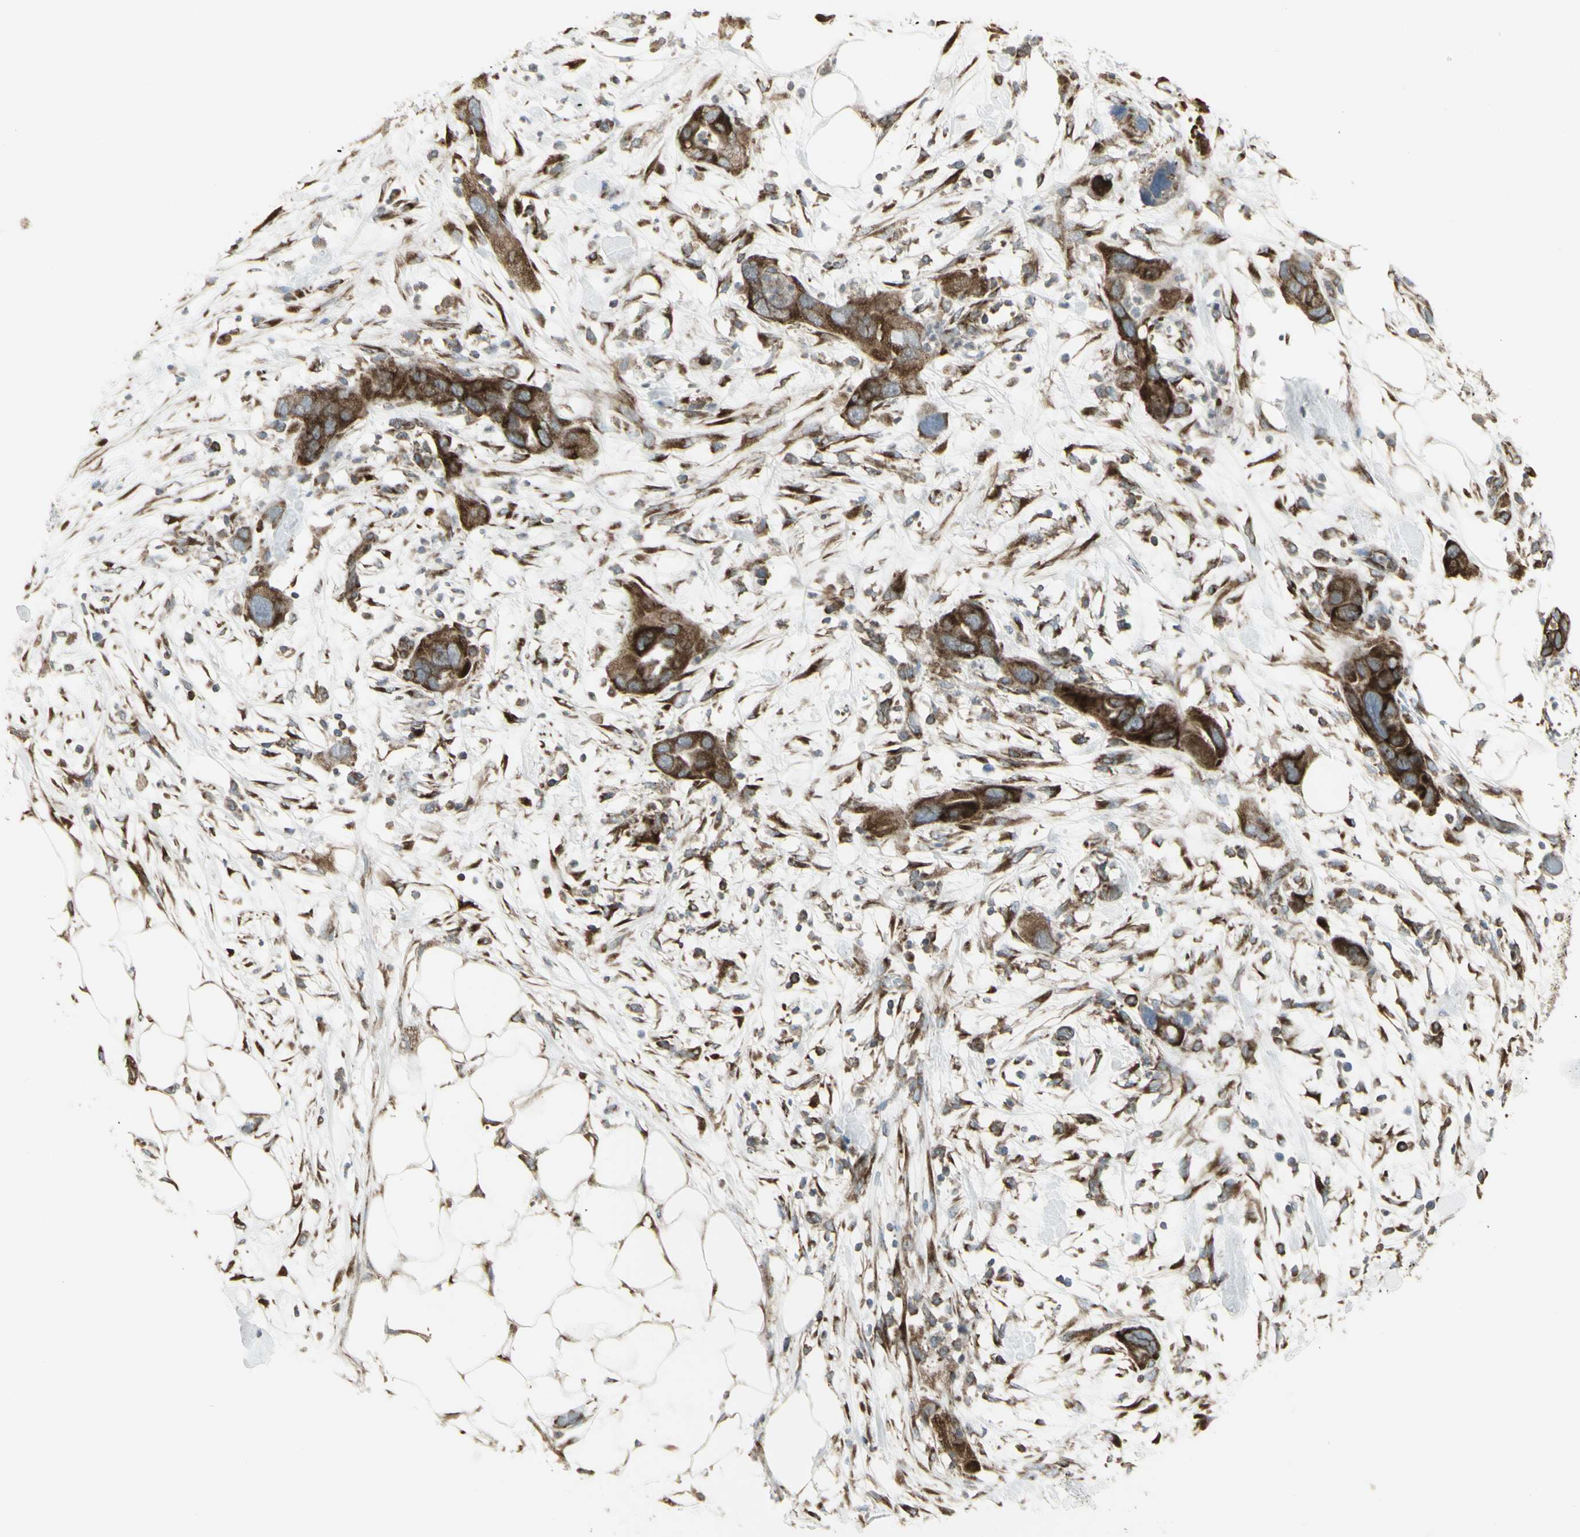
{"staining": {"intensity": "strong", "quantity": ">75%", "location": "cytoplasmic/membranous"}, "tissue": "pancreatic cancer", "cell_type": "Tumor cells", "image_type": "cancer", "snomed": [{"axis": "morphology", "description": "Adenocarcinoma, NOS"}, {"axis": "topography", "description": "Pancreas"}], "caption": "An immunohistochemistry image of neoplastic tissue is shown. Protein staining in brown shows strong cytoplasmic/membranous positivity in adenocarcinoma (pancreatic) within tumor cells.", "gene": "FKBP3", "patient": {"sex": "female", "age": 71}}